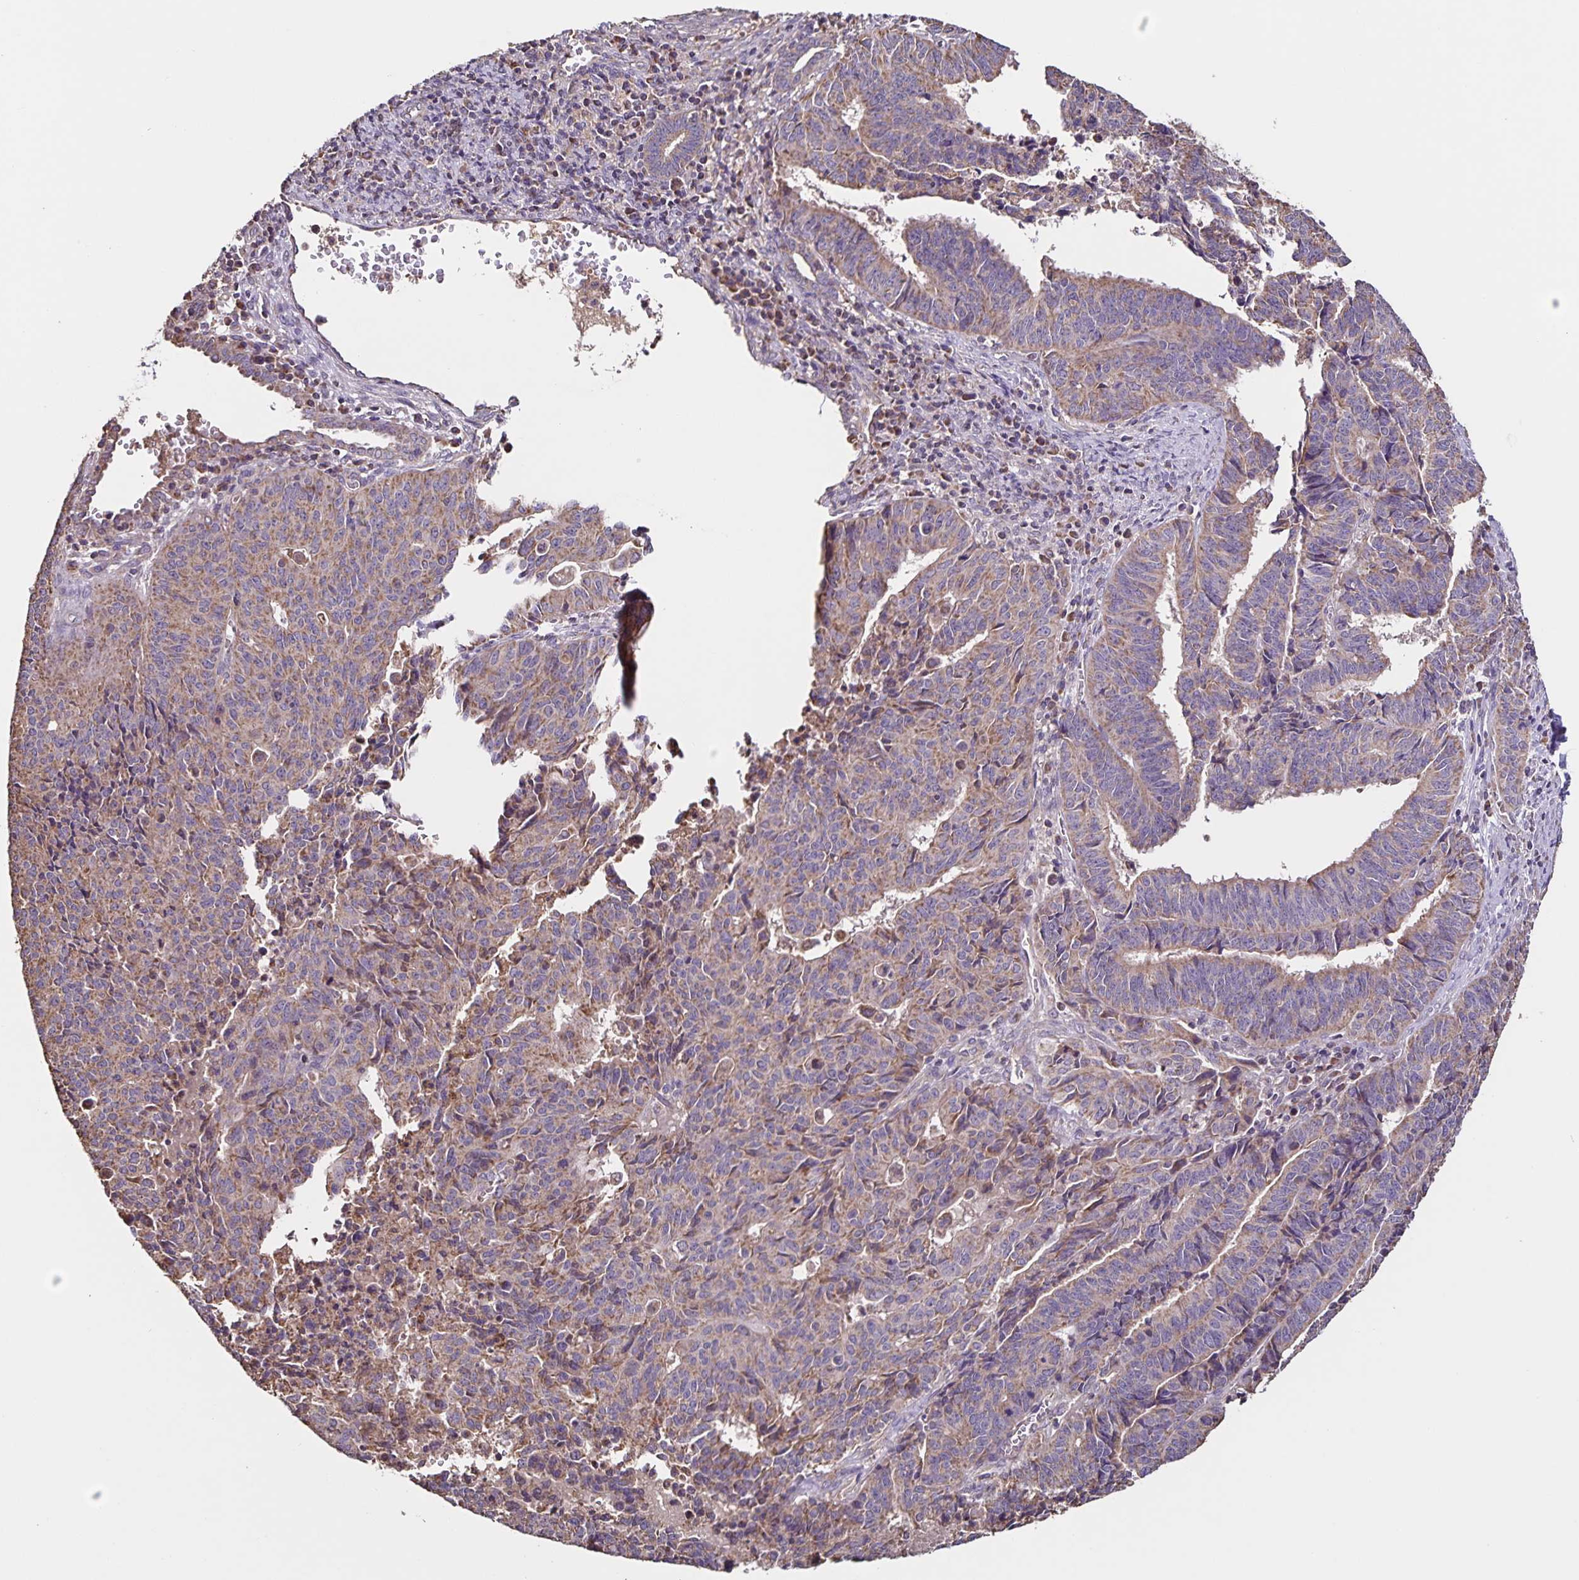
{"staining": {"intensity": "weak", "quantity": ">75%", "location": "cytoplasmic/membranous"}, "tissue": "endometrial cancer", "cell_type": "Tumor cells", "image_type": "cancer", "snomed": [{"axis": "morphology", "description": "Adenocarcinoma, NOS"}, {"axis": "topography", "description": "Endometrium"}], "caption": "Immunohistochemistry staining of adenocarcinoma (endometrial), which demonstrates low levels of weak cytoplasmic/membranous expression in approximately >75% of tumor cells indicating weak cytoplasmic/membranous protein staining. The staining was performed using DAB (3,3'-diaminobenzidine) (brown) for protein detection and nuclei were counterstained in hematoxylin (blue).", "gene": "MAN1A1", "patient": {"sex": "female", "age": 65}}